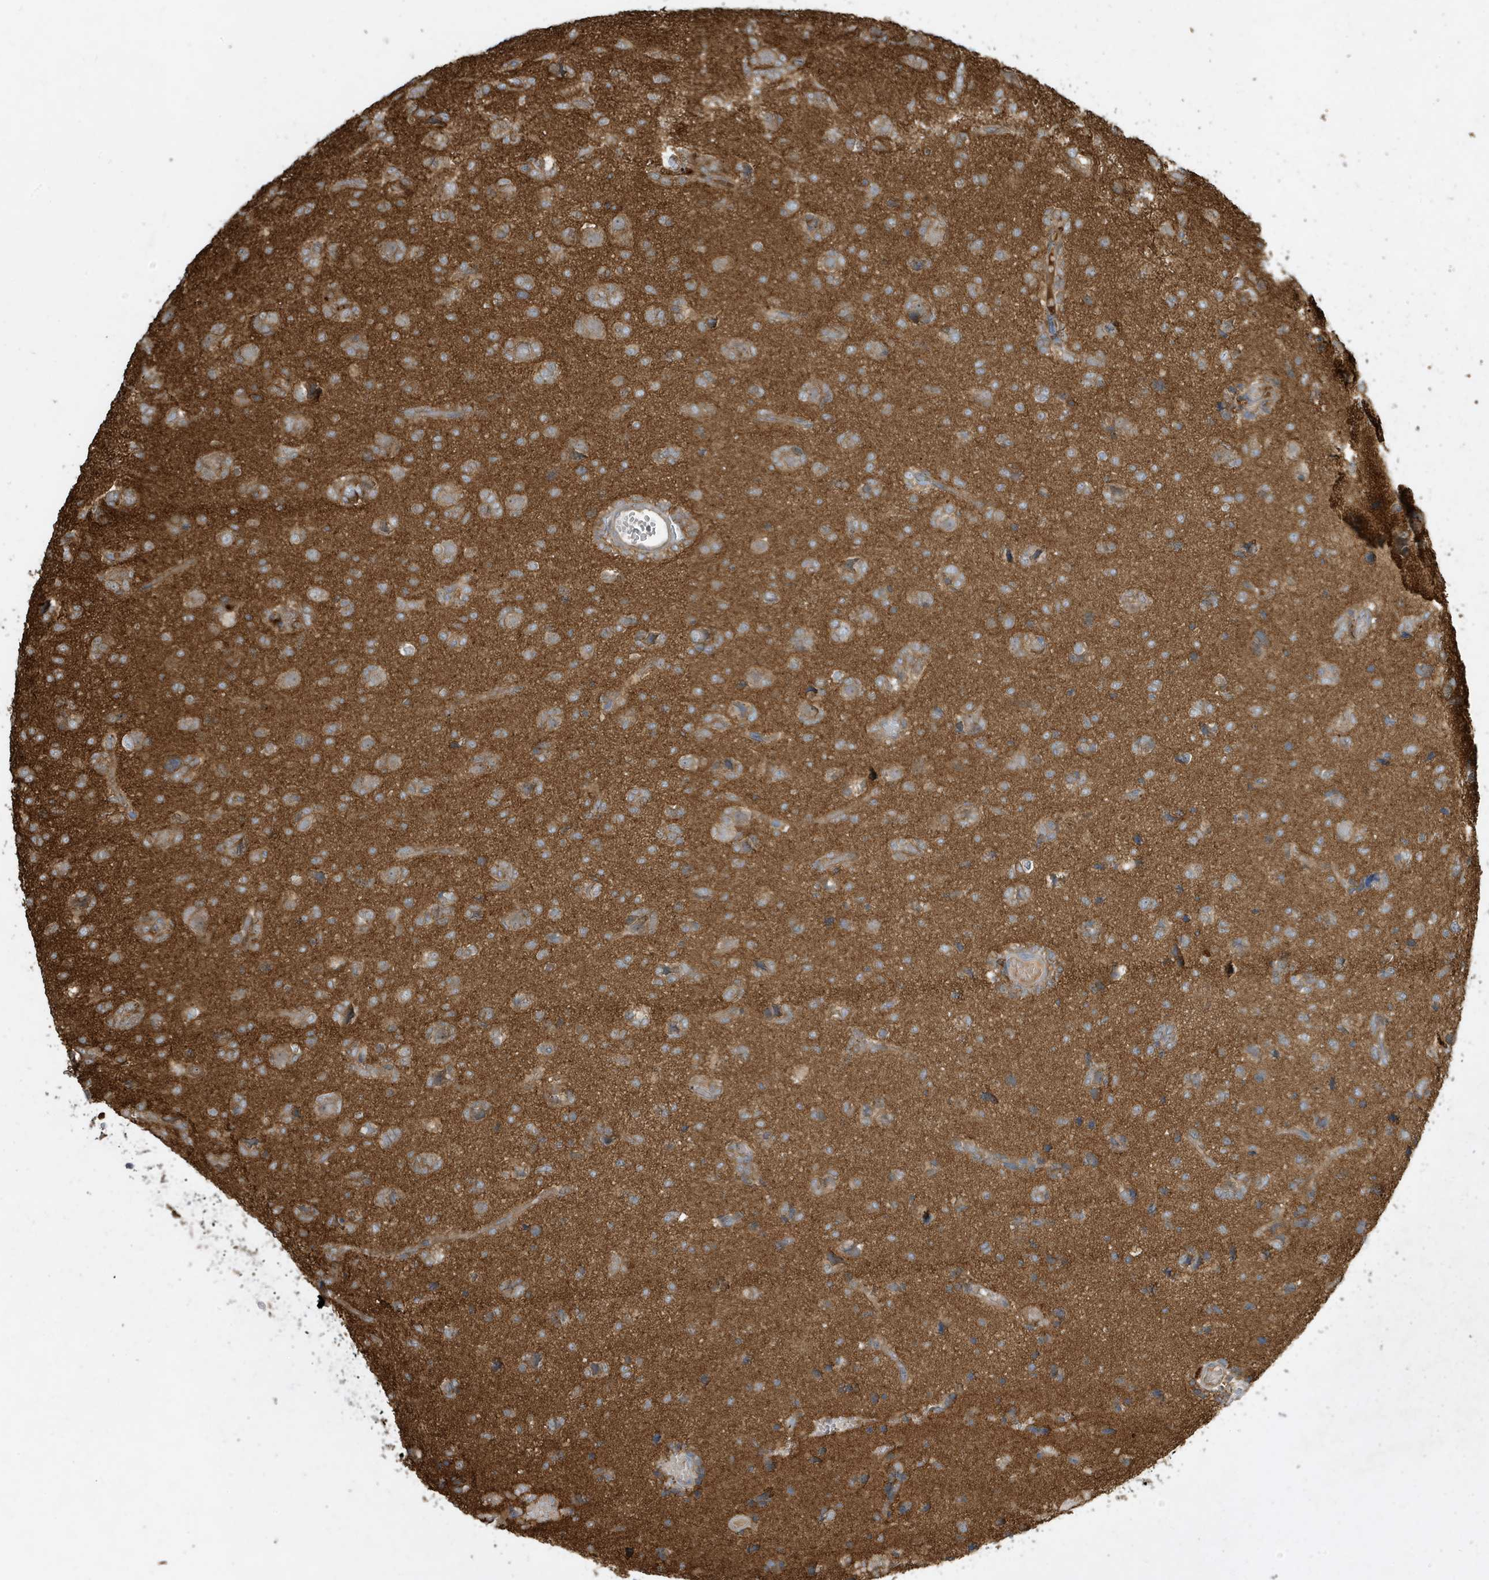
{"staining": {"intensity": "moderate", "quantity": "25%-75%", "location": "cytoplasmic/membranous"}, "tissue": "glioma", "cell_type": "Tumor cells", "image_type": "cancer", "snomed": [{"axis": "morphology", "description": "Glioma, malignant, High grade"}, {"axis": "topography", "description": "Brain"}], "caption": "Immunohistochemistry (IHC) photomicrograph of glioma stained for a protein (brown), which displays medium levels of moderate cytoplasmic/membranous expression in approximately 25%-75% of tumor cells.", "gene": "ABTB1", "patient": {"sex": "female", "age": 59}}